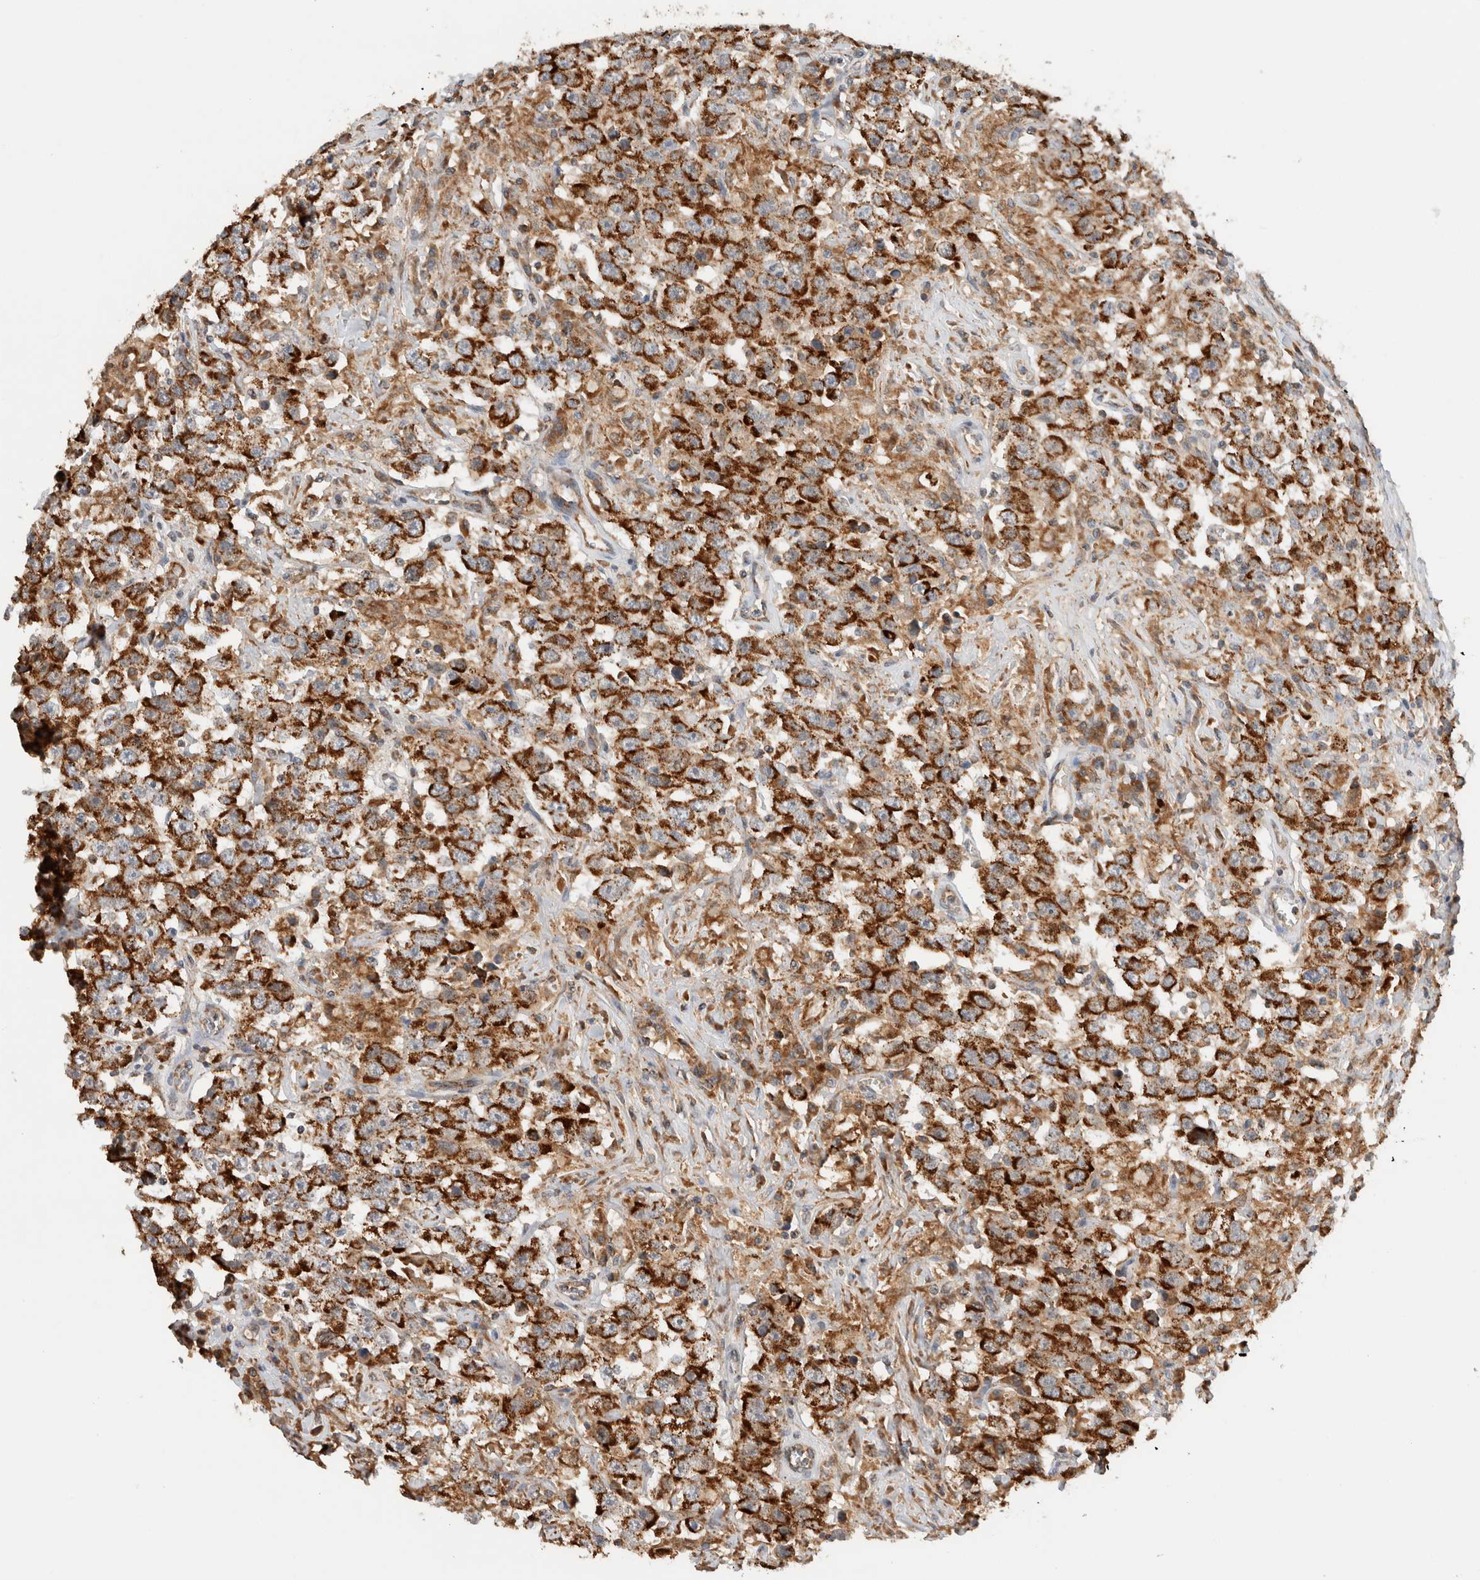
{"staining": {"intensity": "strong", "quantity": ">75%", "location": "cytoplasmic/membranous"}, "tissue": "testis cancer", "cell_type": "Tumor cells", "image_type": "cancer", "snomed": [{"axis": "morphology", "description": "Seminoma, NOS"}, {"axis": "topography", "description": "Testis"}], "caption": "Seminoma (testis) tissue exhibits strong cytoplasmic/membranous expression in approximately >75% of tumor cells (DAB = brown stain, brightfield microscopy at high magnification).", "gene": "AMPD1", "patient": {"sex": "male", "age": 41}}